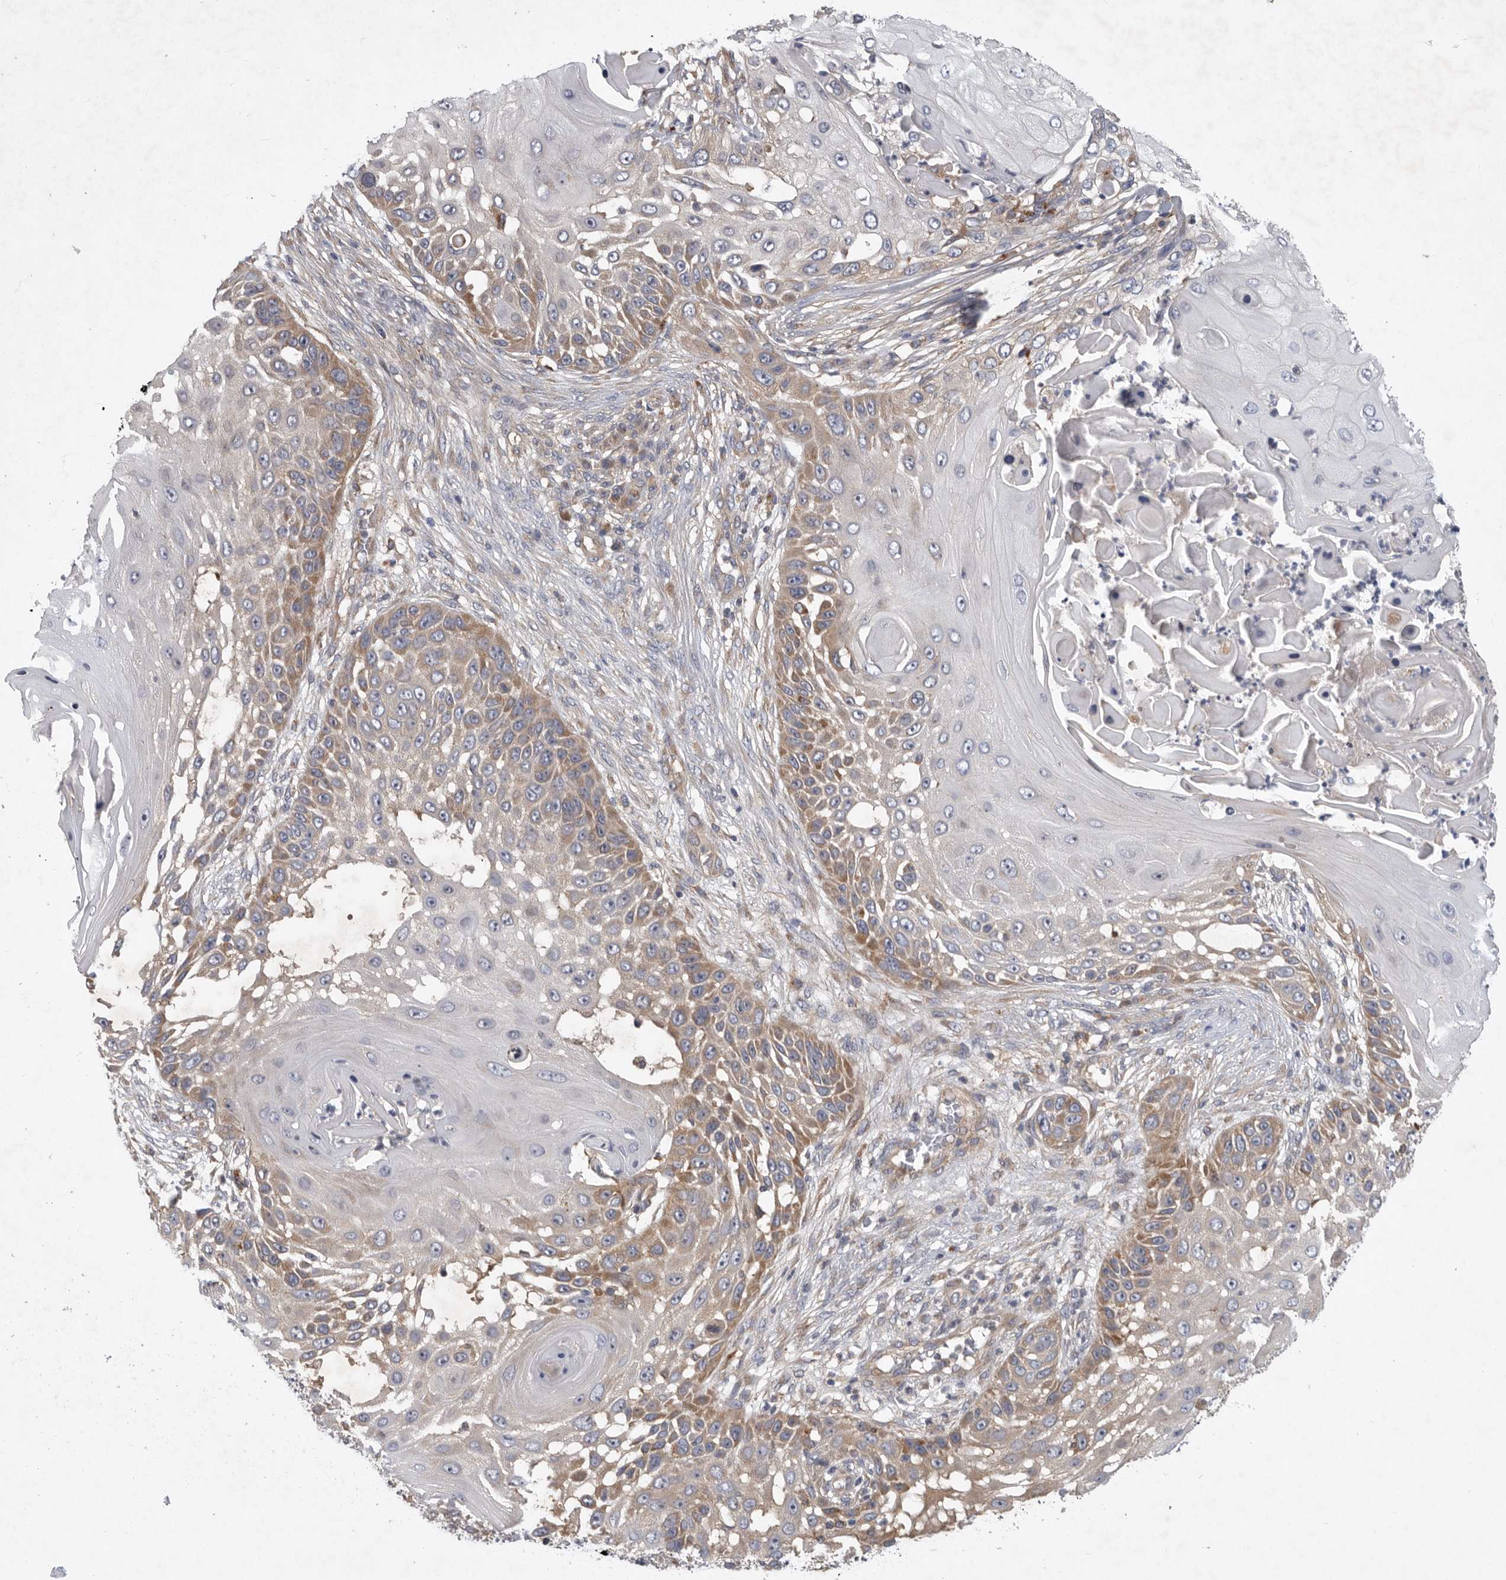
{"staining": {"intensity": "weak", "quantity": "<25%", "location": "cytoplasmic/membranous"}, "tissue": "skin cancer", "cell_type": "Tumor cells", "image_type": "cancer", "snomed": [{"axis": "morphology", "description": "Squamous cell carcinoma, NOS"}, {"axis": "topography", "description": "Skin"}], "caption": "The image reveals no staining of tumor cells in skin cancer (squamous cell carcinoma).", "gene": "C1orf109", "patient": {"sex": "female", "age": 44}}